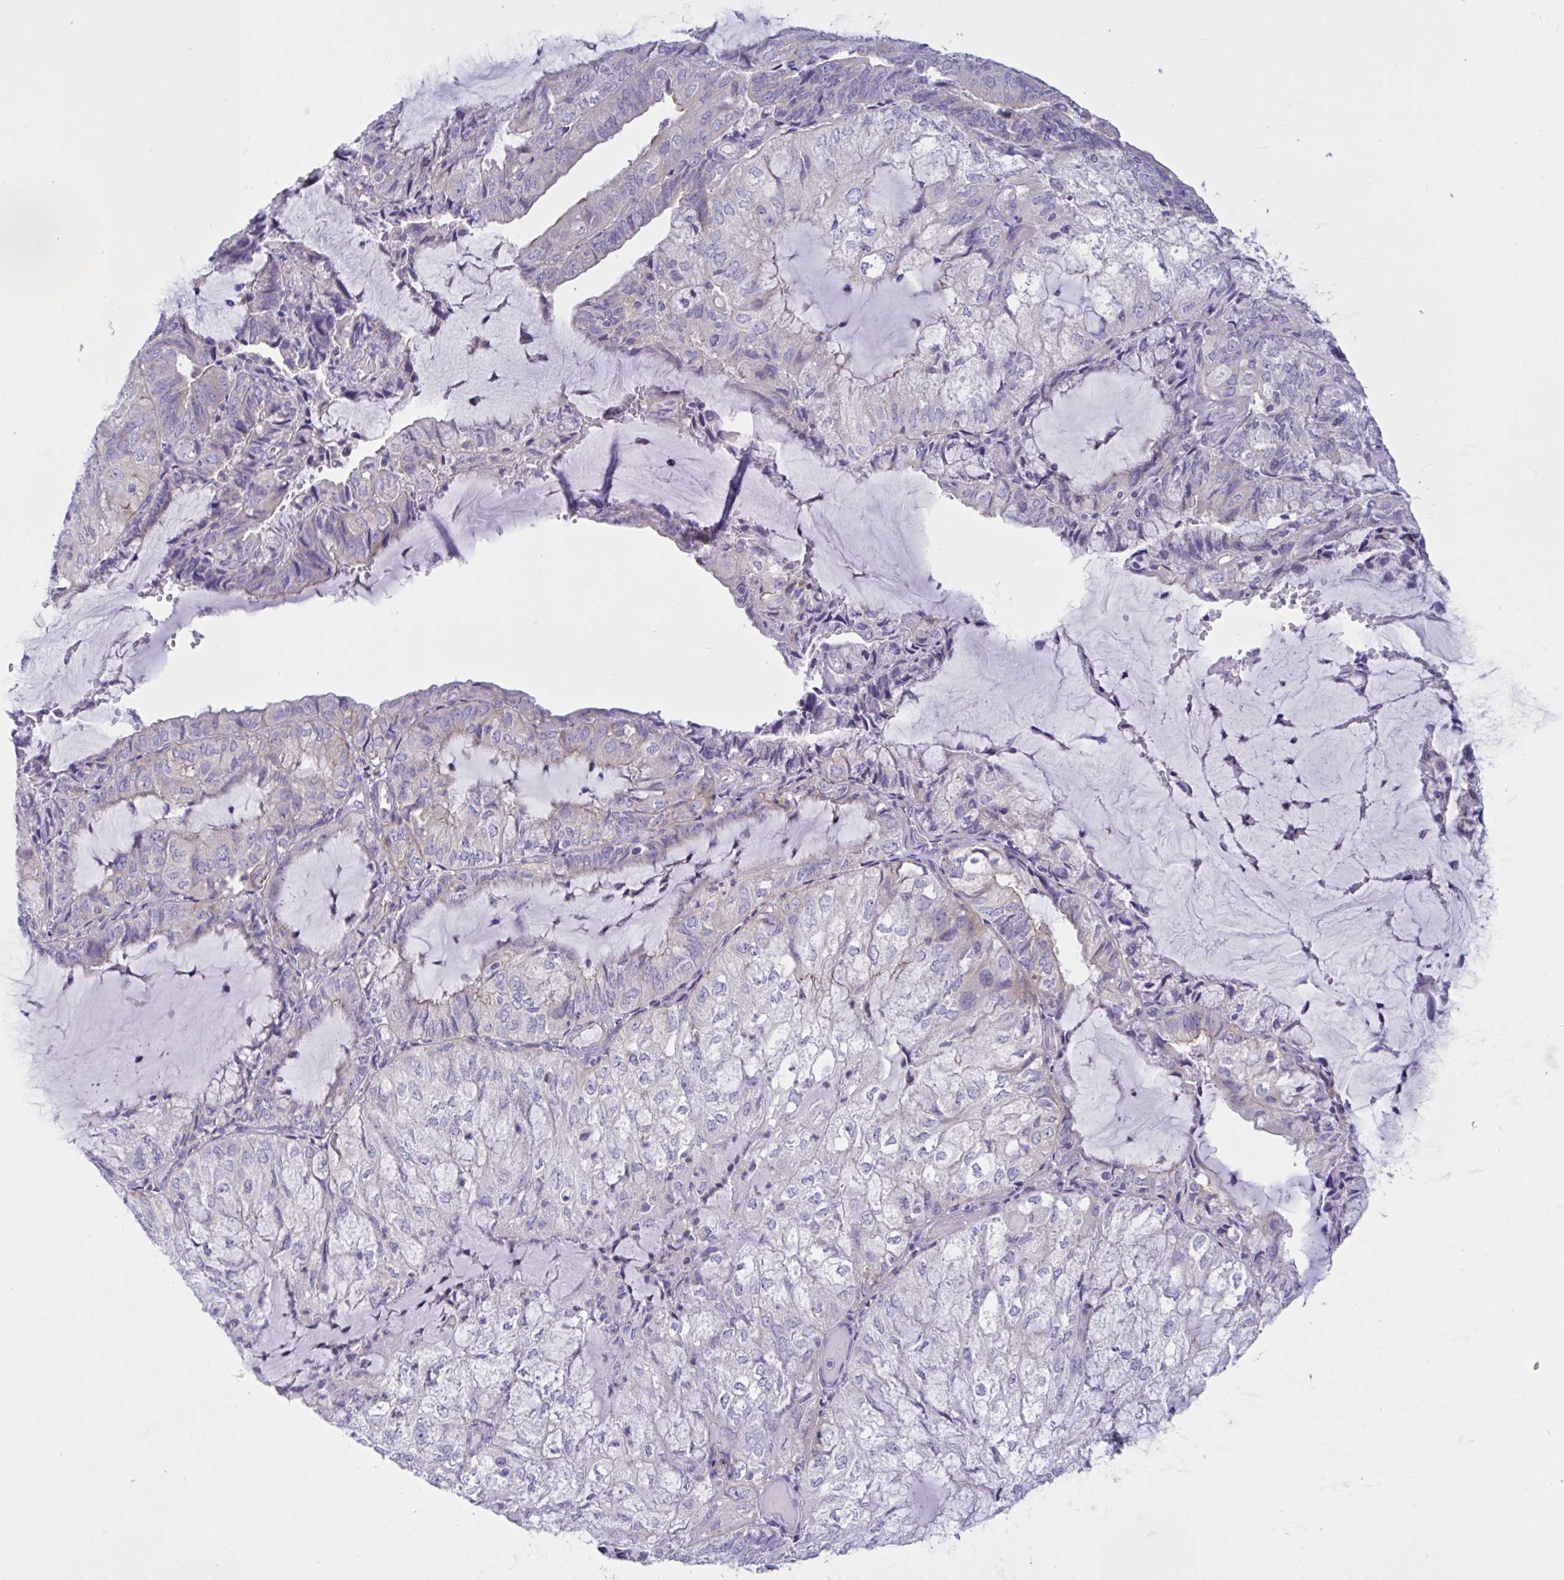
{"staining": {"intensity": "negative", "quantity": "none", "location": "none"}, "tissue": "endometrial cancer", "cell_type": "Tumor cells", "image_type": "cancer", "snomed": [{"axis": "morphology", "description": "Adenocarcinoma, NOS"}, {"axis": "topography", "description": "Endometrium"}], "caption": "DAB immunohistochemical staining of endometrial adenocarcinoma demonstrates no significant expression in tumor cells.", "gene": "OXLD1", "patient": {"sex": "female", "age": 81}}